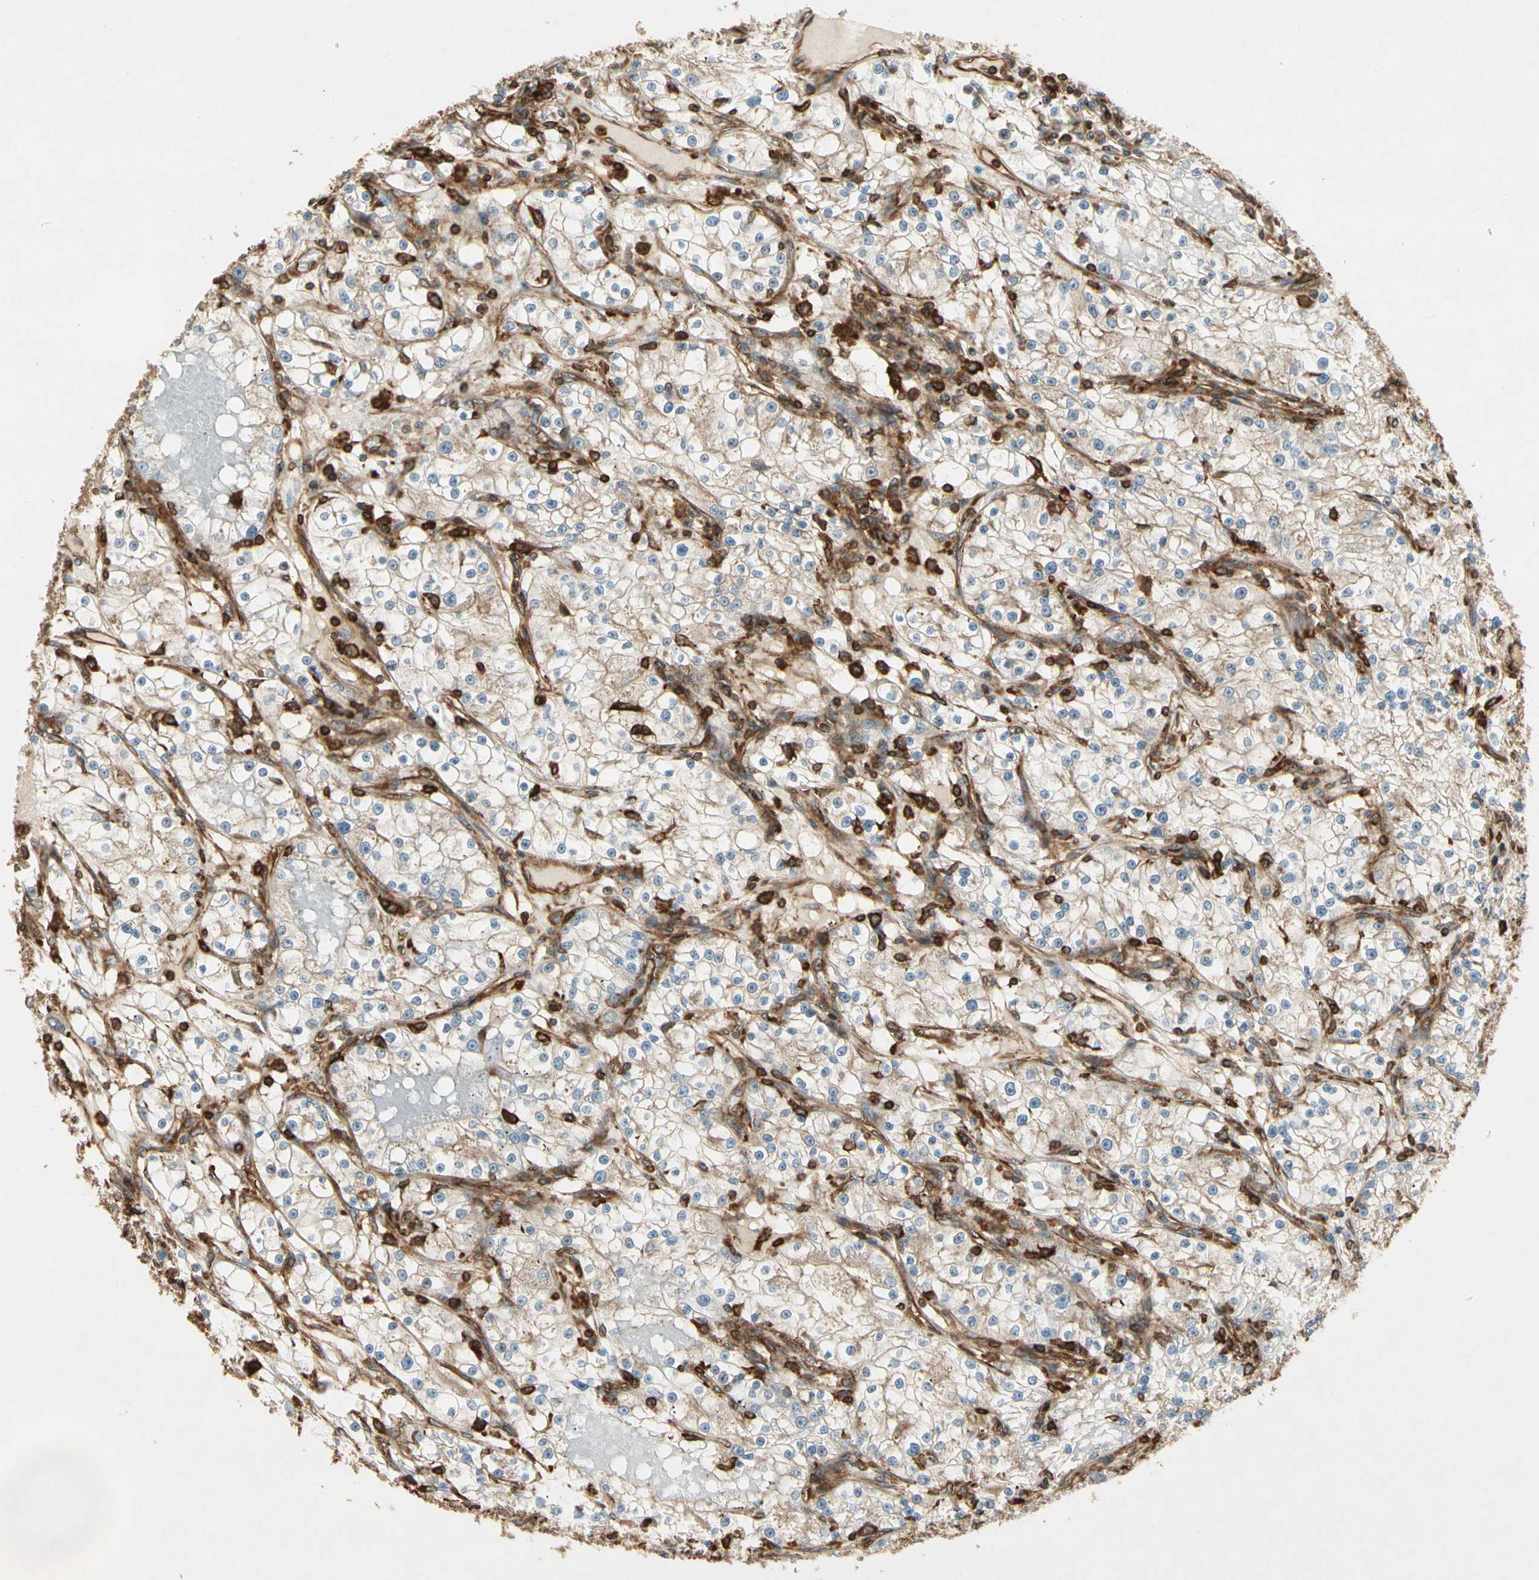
{"staining": {"intensity": "moderate", "quantity": ">75%", "location": "cytoplasmic/membranous"}, "tissue": "renal cancer", "cell_type": "Tumor cells", "image_type": "cancer", "snomed": [{"axis": "morphology", "description": "Adenocarcinoma, NOS"}, {"axis": "topography", "description": "Kidney"}], "caption": "Approximately >75% of tumor cells in human adenocarcinoma (renal) reveal moderate cytoplasmic/membranous protein expression as visualized by brown immunohistochemical staining.", "gene": "ARPC2", "patient": {"sex": "male", "age": 56}}